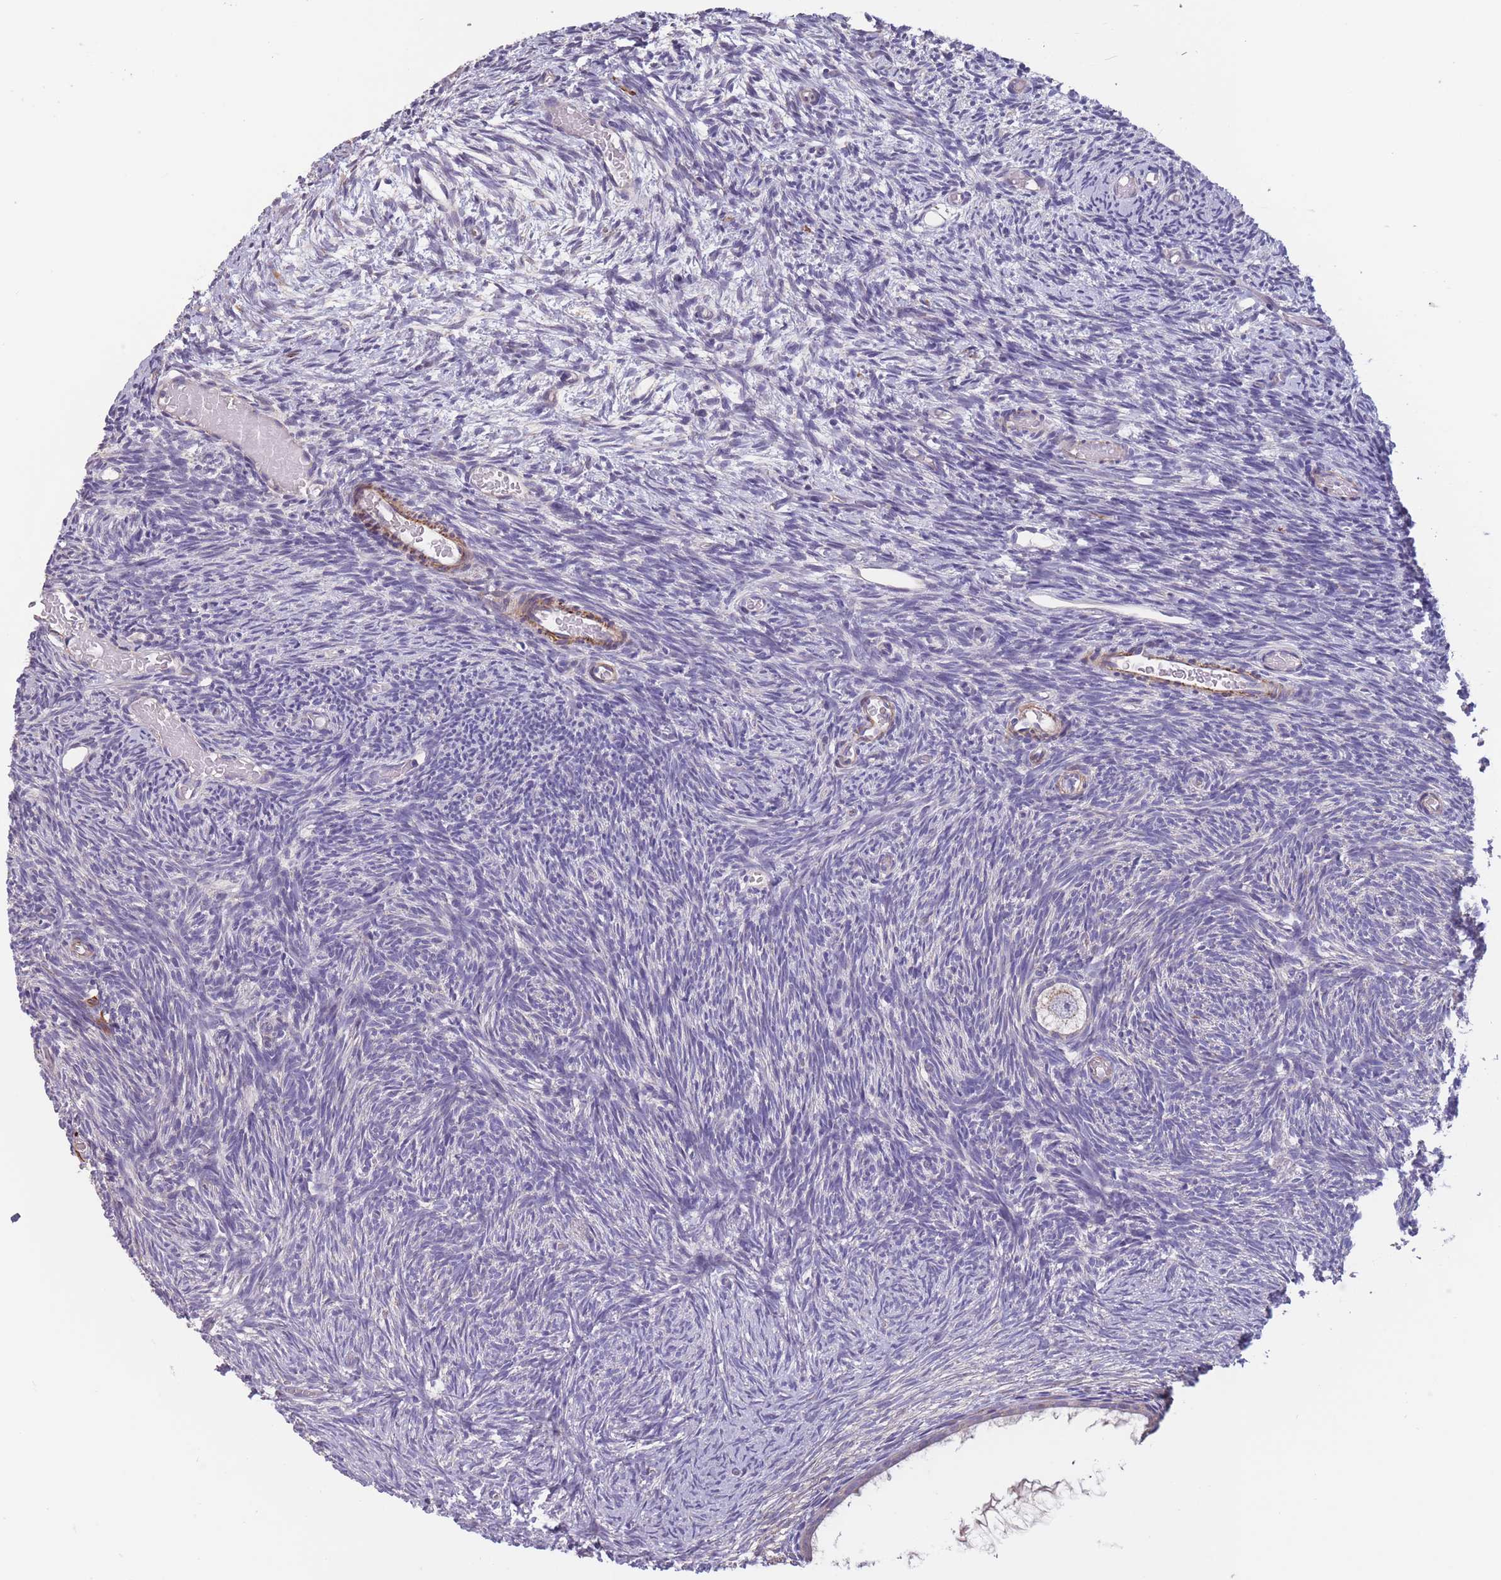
{"staining": {"intensity": "weak", "quantity": ">75%", "location": "cytoplasmic/membranous"}, "tissue": "ovary", "cell_type": "Follicle cells", "image_type": "normal", "snomed": [{"axis": "morphology", "description": "Normal tissue, NOS"}, {"axis": "topography", "description": "Ovary"}], "caption": "Follicle cells demonstrate low levels of weak cytoplasmic/membranous expression in about >75% of cells in benign human ovary. Immunohistochemistry stains the protein of interest in brown and the nuclei are stained blue.", "gene": "TOMM40L", "patient": {"sex": "female", "age": 39}}